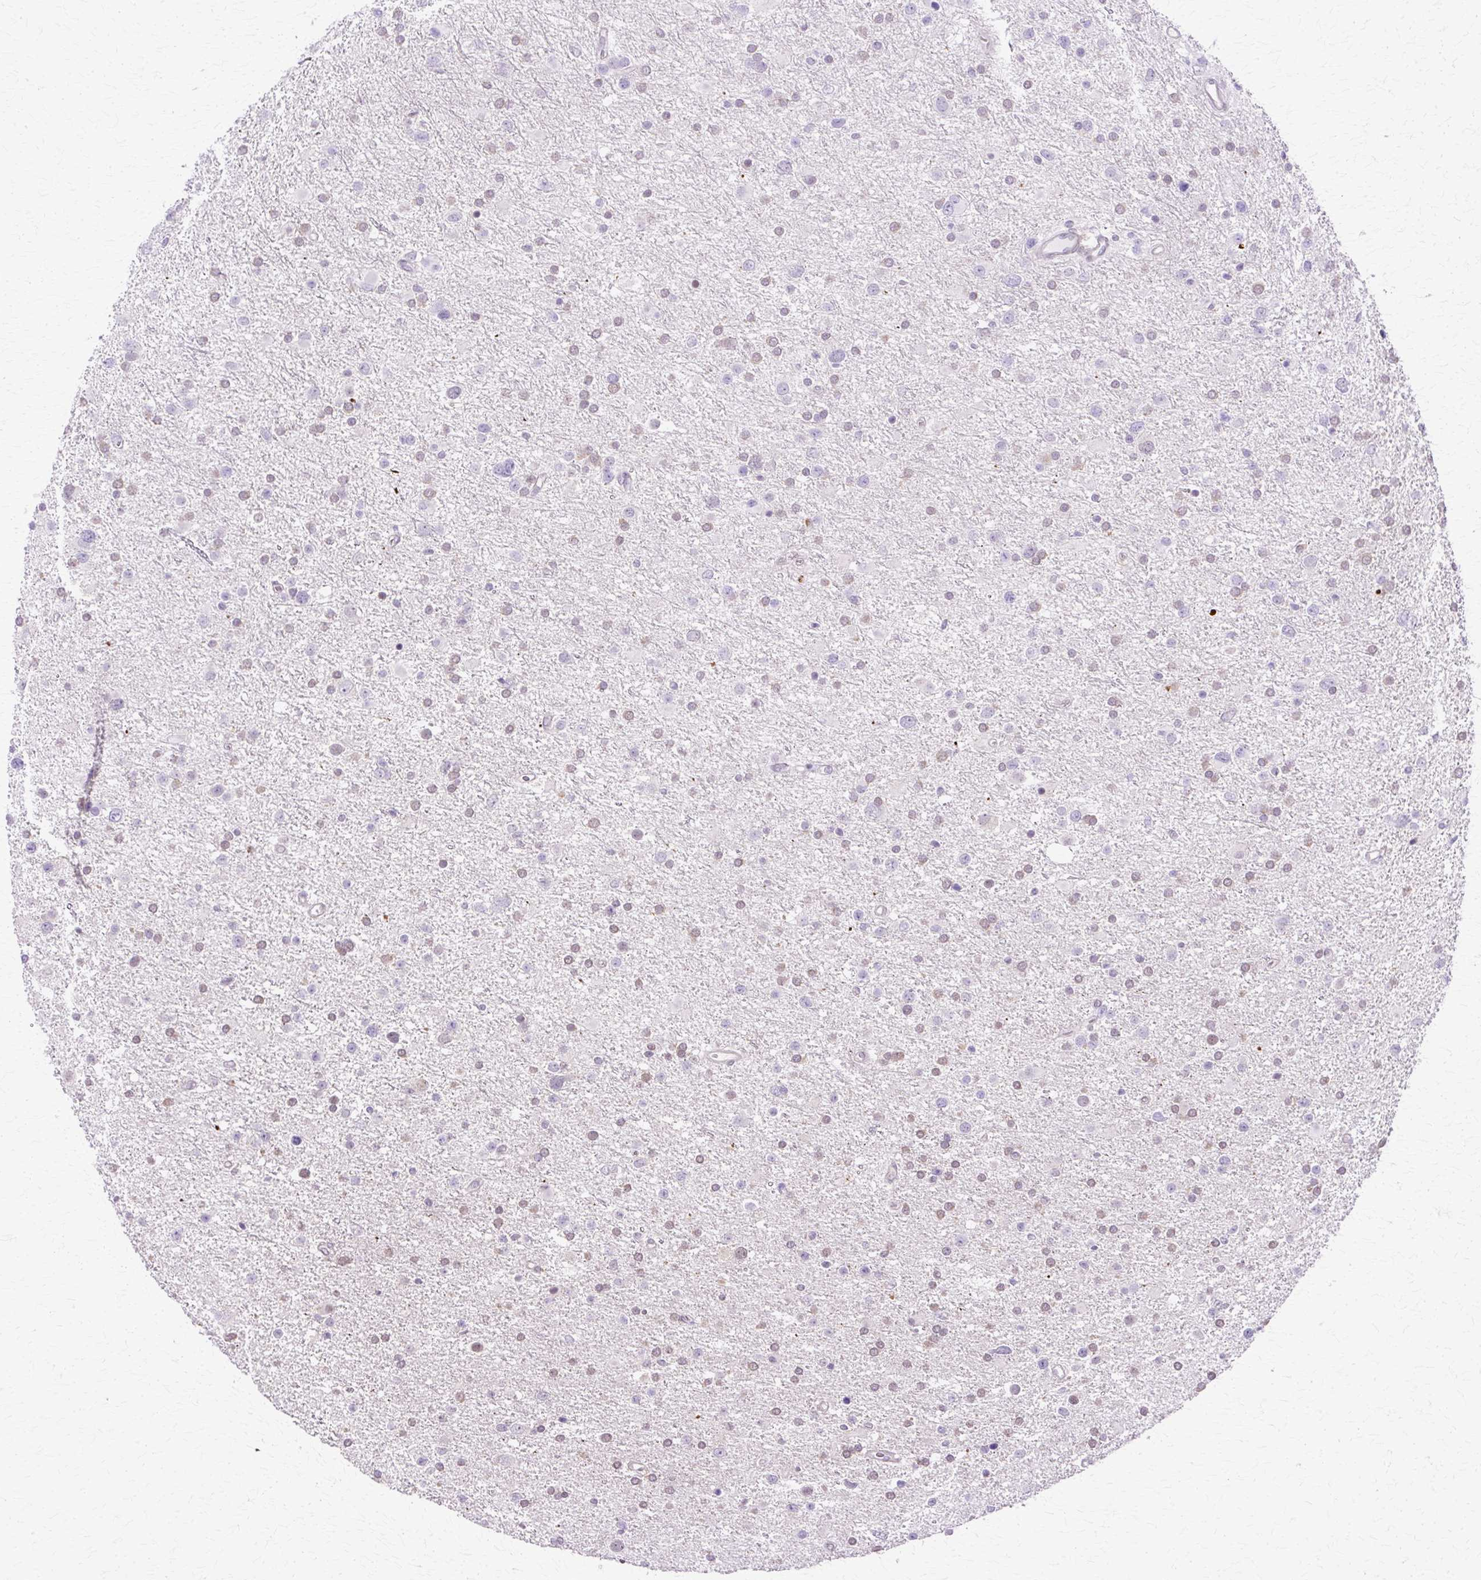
{"staining": {"intensity": "weak", "quantity": "25%-75%", "location": "nuclear"}, "tissue": "glioma", "cell_type": "Tumor cells", "image_type": "cancer", "snomed": [{"axis": "morphology", "description": "Glioma, malignant, Low grade"}, {"axis": "topography", "description": "Brain"}], "caption": "A low amount of weak nuclear positivity is appreciated in approximately 25%-75% of tumor cells in low-grade glioma (malignant) tissue.", "gene": "HSPA8", "patient": {"sex": "female", "age": 32}}